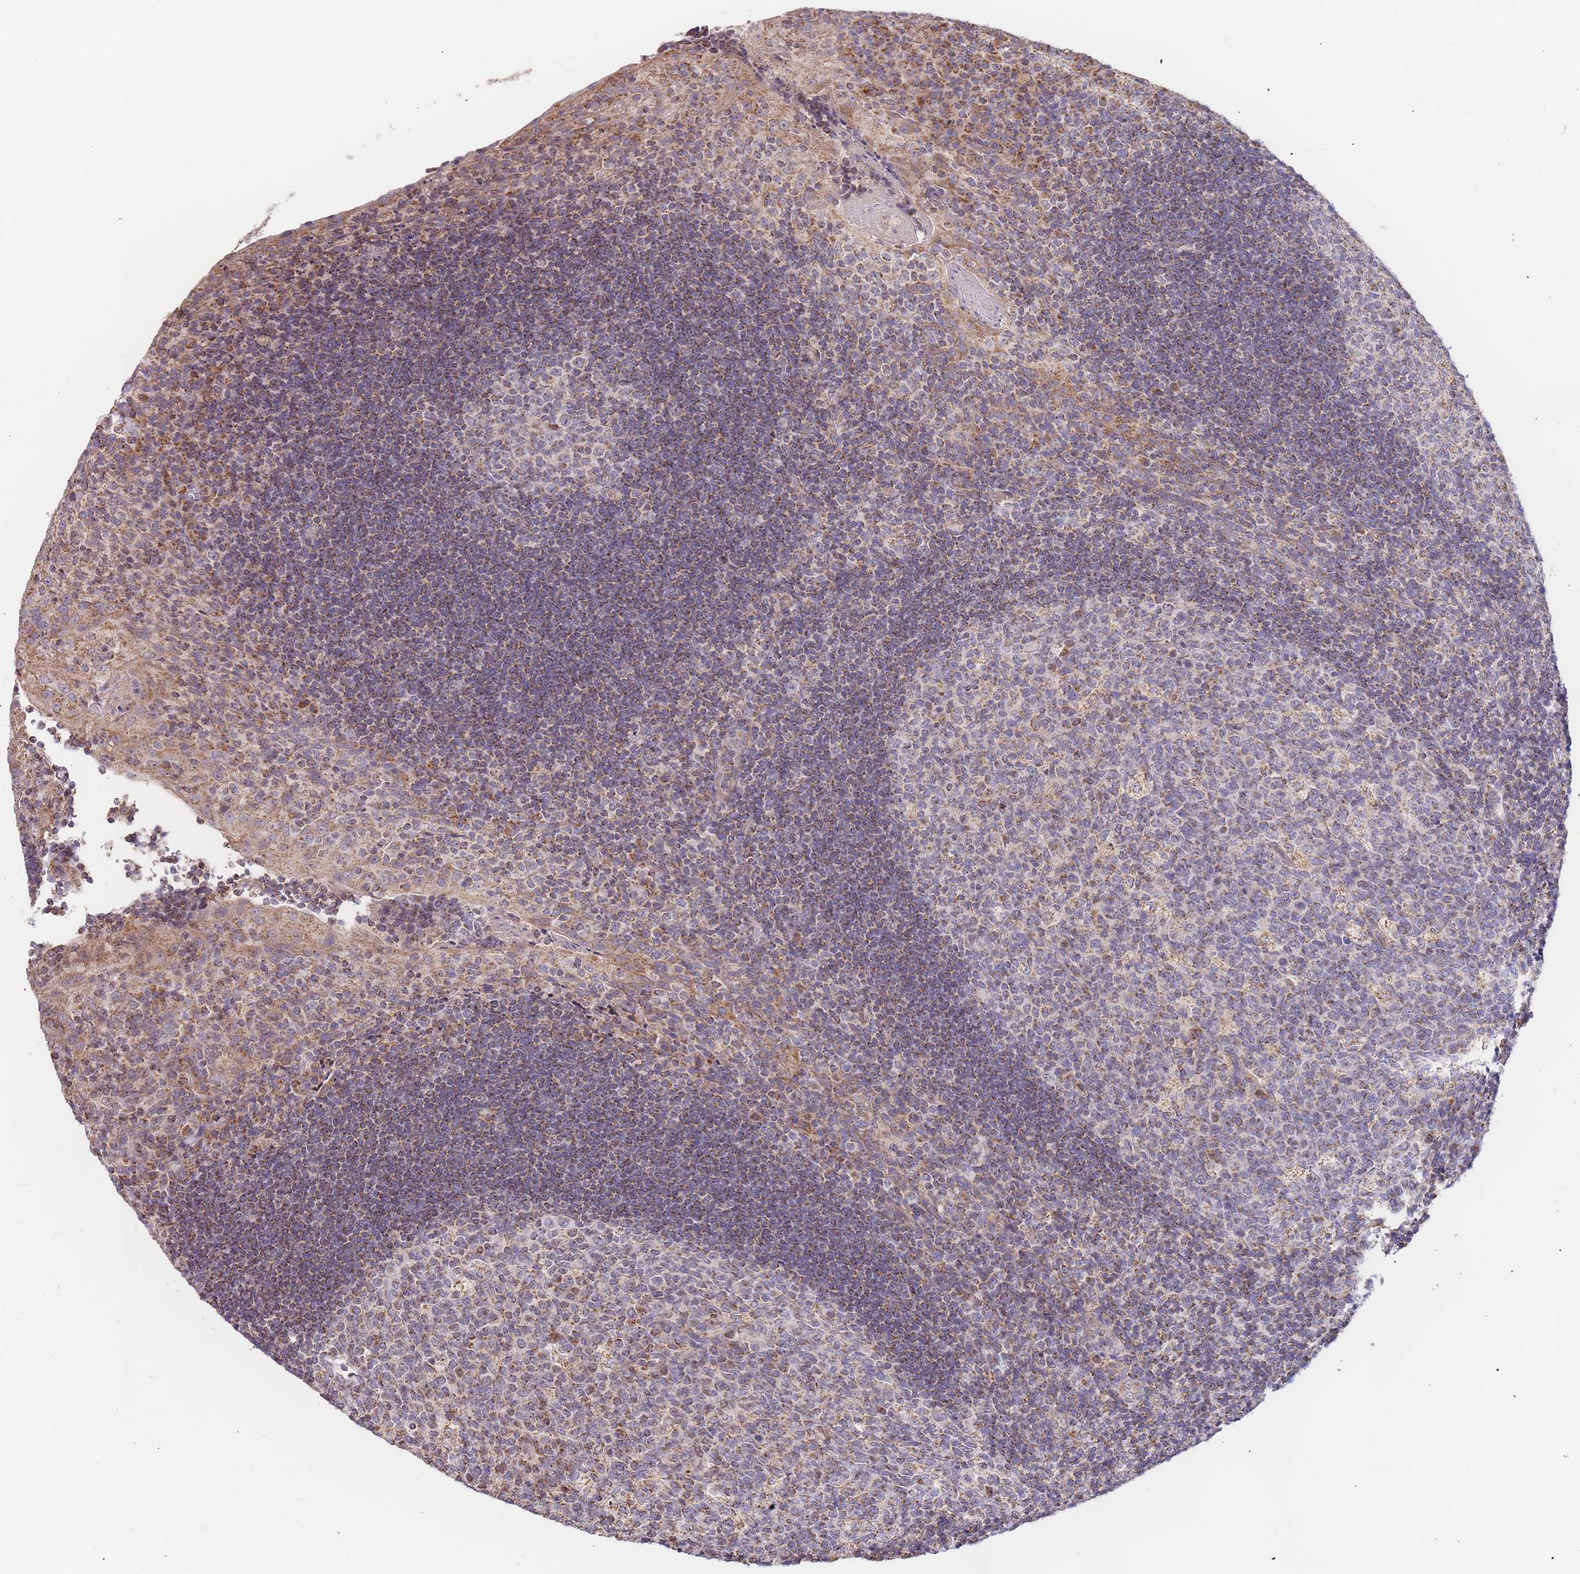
{"staining": {"intensity": "moderate", "quantity": "25%-75%", "location": "cytoplasmic/membranous"}, "tissue": "tonsil", "cell_type": "Germinal center cells", "image_type": "normal", "snomed": [{"axis": "morphology", "description": "Normal tissue, NOS"}, {"axis": "topography", "description": "Tonsil"}], "caption": "An immunohistochemistry micrograph of normal tissue is shown. Protein staining in brown shows moderate cytoplasmic/membranous positivity in tonsil within germinal center cells.", "gene": "ADCY9", "patient": {"sex": "male", "age": 17}}